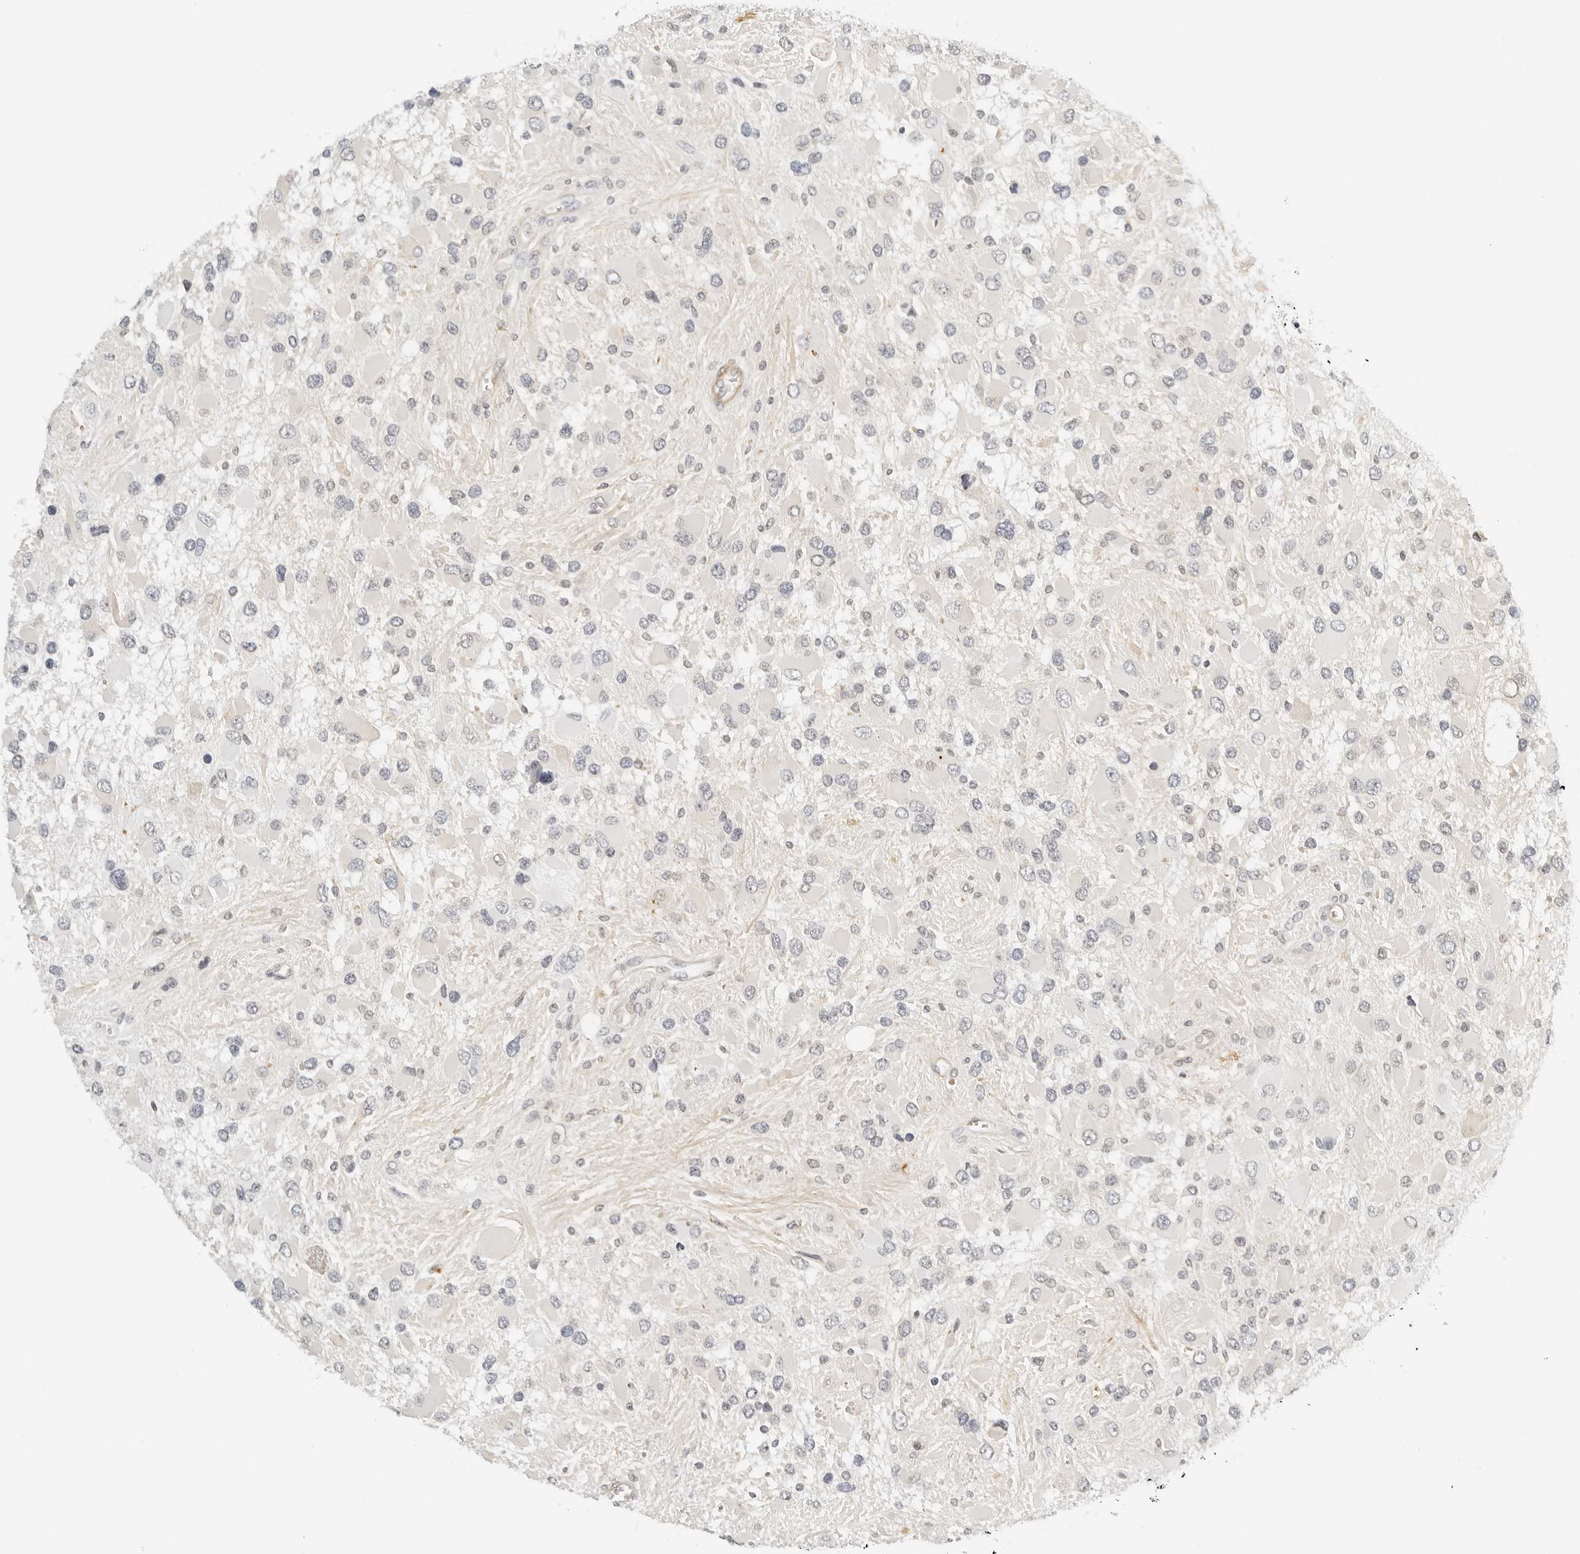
{"staining": {"intensity": "negative", "quantity": "none", "location": "none"}, "tissue": "glioma", "cell_type": "Tumor cells", "image_type": "cancer", "snomed": [{"axis": "morphology", "description": "Glioma, malignant, High grade"}, {"axis": "topography", "description": "Brain"}], "caption": "The IHC histopathology image has no significant expression in tumor cells of glioma tissue.", "gene": "PKDCC", "patient": {"sex": "male", "age": 53}}